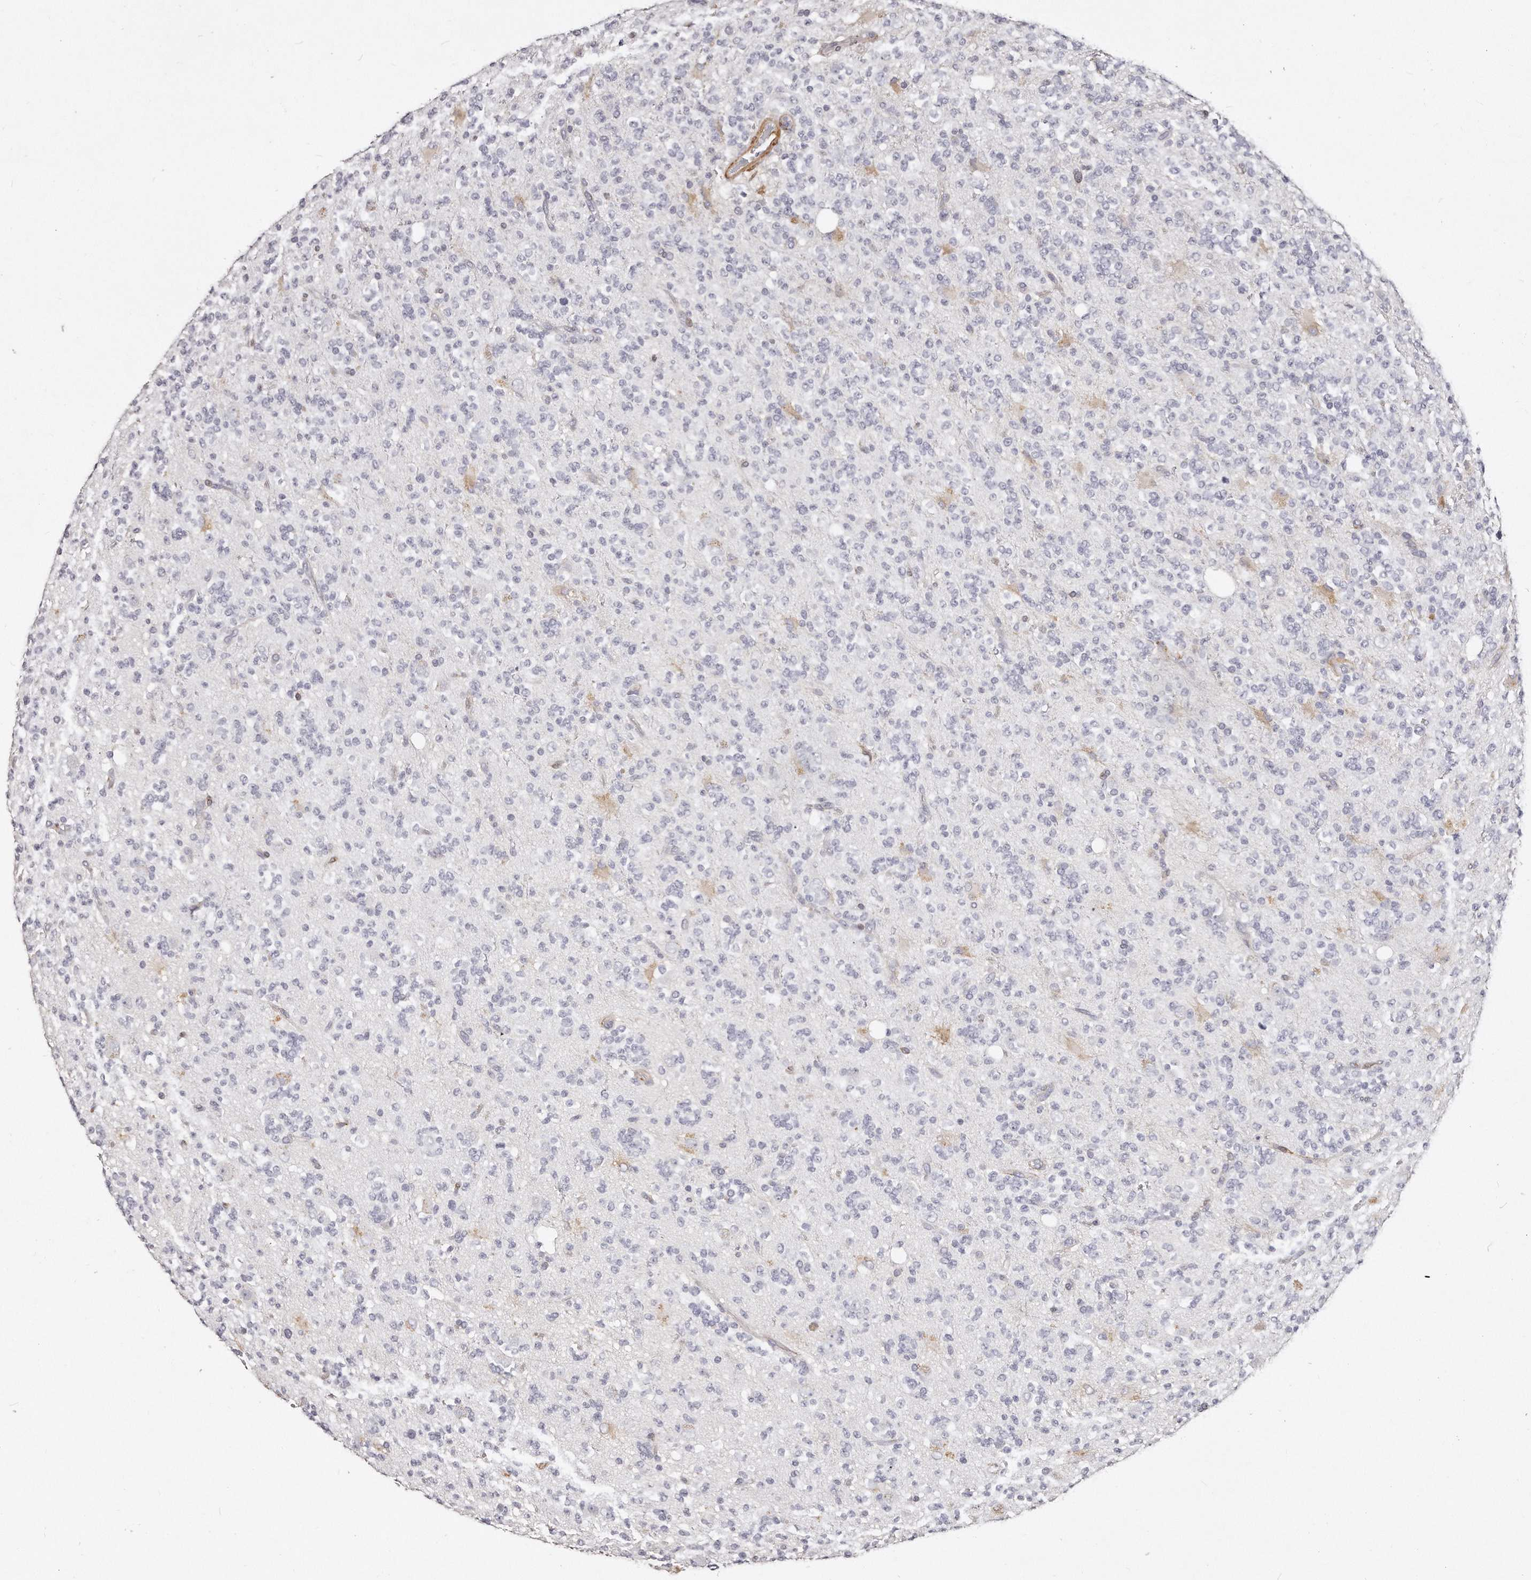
{"staining": {"intensity": "negative", "quantity": "none", "location": "none"}, "tissue": "glioma", "cell_type": "Tumor cells", "image_type": "cancer", "snomed": [{"axis": "morphology", "description": "Glioma, malignant, High grade"}, {"axis": "topography", "description": "Brain"}], "caption": "Photomicrograph shows no protein positivity in tumor cells of glioma tissue.", "gene": "LMOD1", "patient": {"sex": "female", "age": 62}}